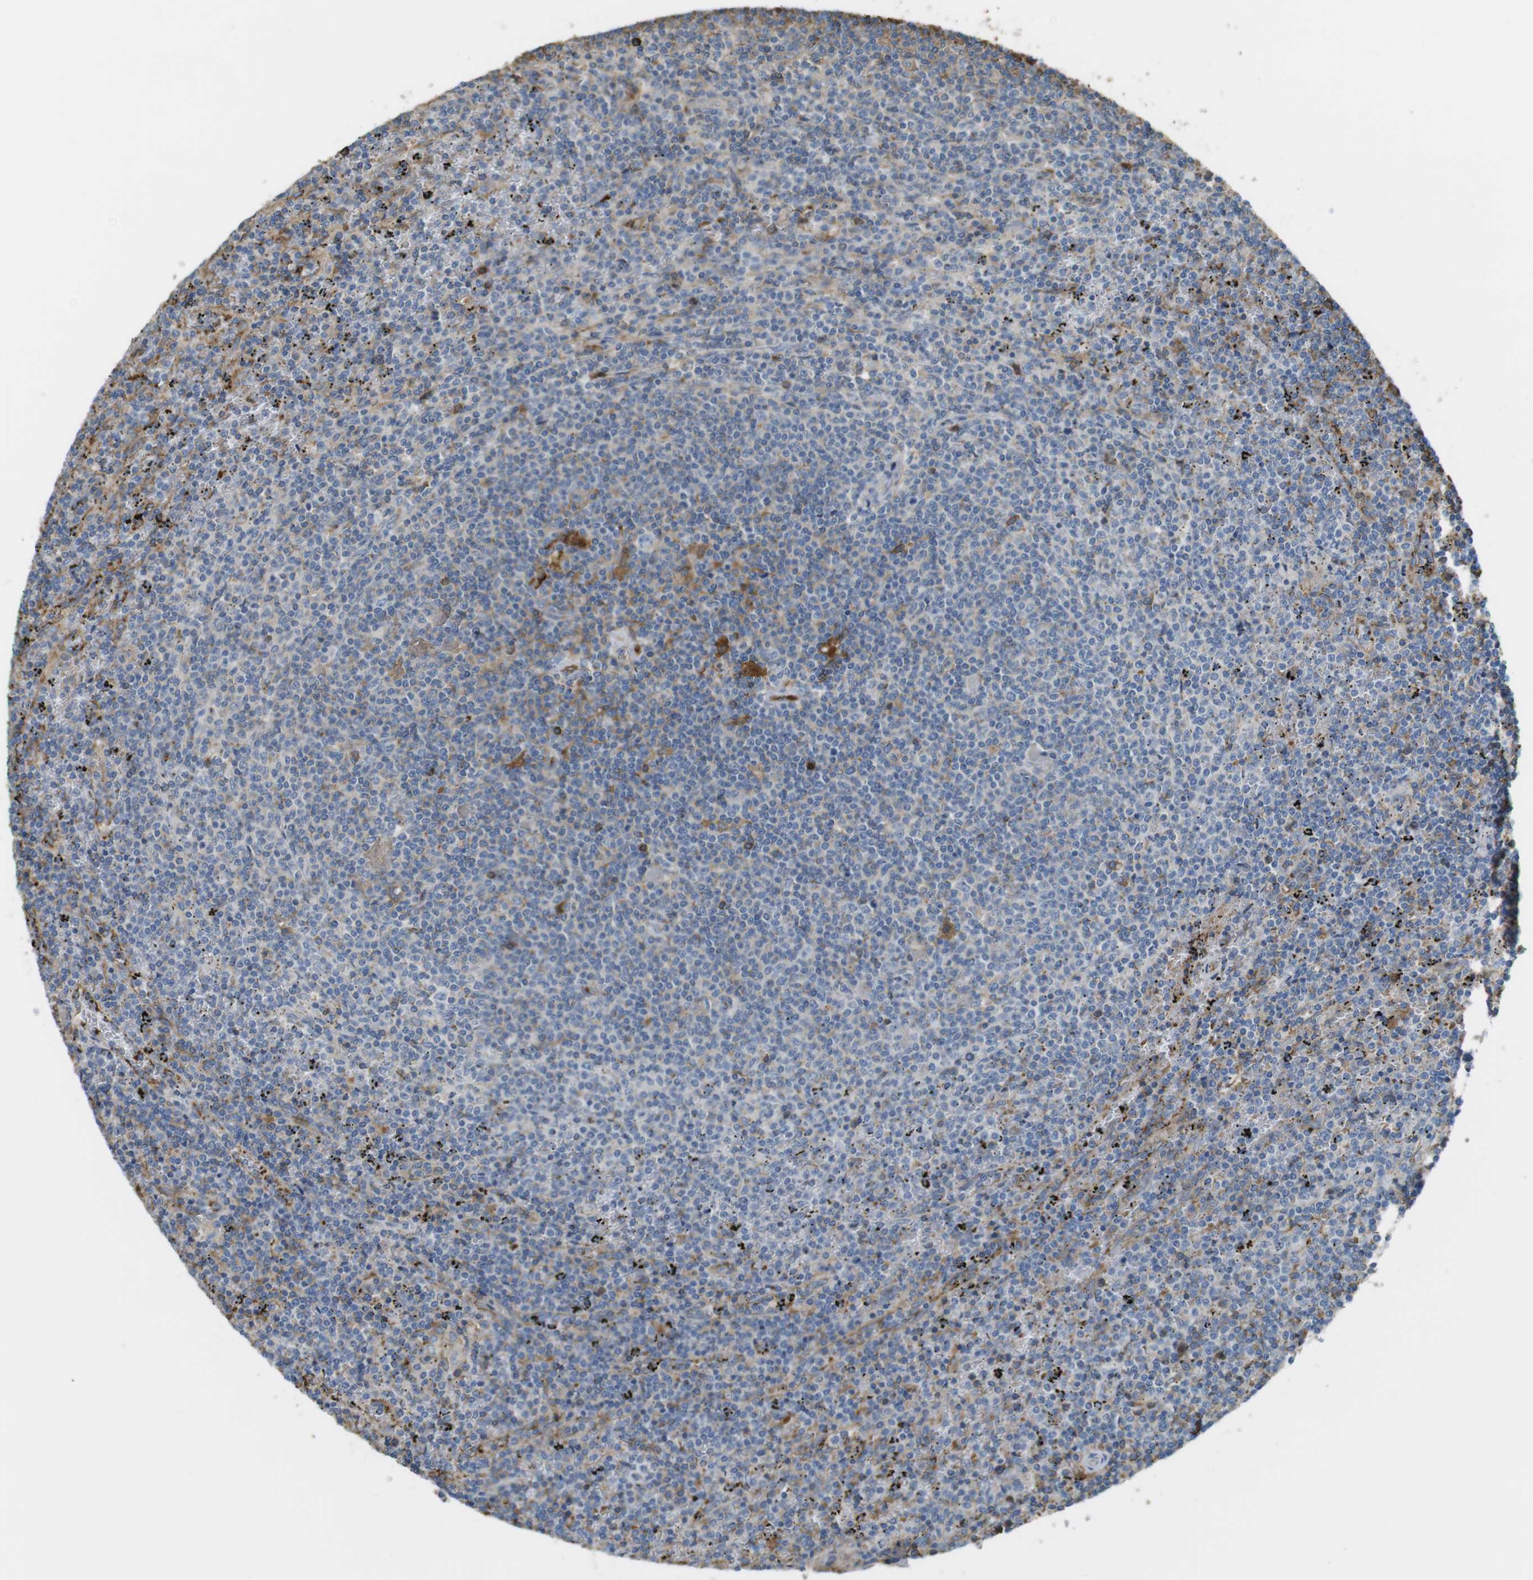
{"staining": {"intensity": "moderate", "quantity": "<25%", "location": "cytoplasmic/membranous"}, "tissue": "lymphoma", "cell_type": "Tumor cells", "image_type": "cancer", "snomed": [{"axis": "morphology", "description": "Malignant lymphoma, non-Hodgkin's type, Low grade"}, {"axis": "topography", "description": "Spleen"}], "caption": "Immunohistochemistry histopathology image of neoplastic tissue: lymphoma stained using immunohistochemistry reveals low levels of moderate protein expression localized specifically in the cytoplasmic/membranous of tumor cells, appearing as a cytoplasmic/membranous brown color.", "gene": "LTBP4", "patient": {"sex": "female", "age": 50}}